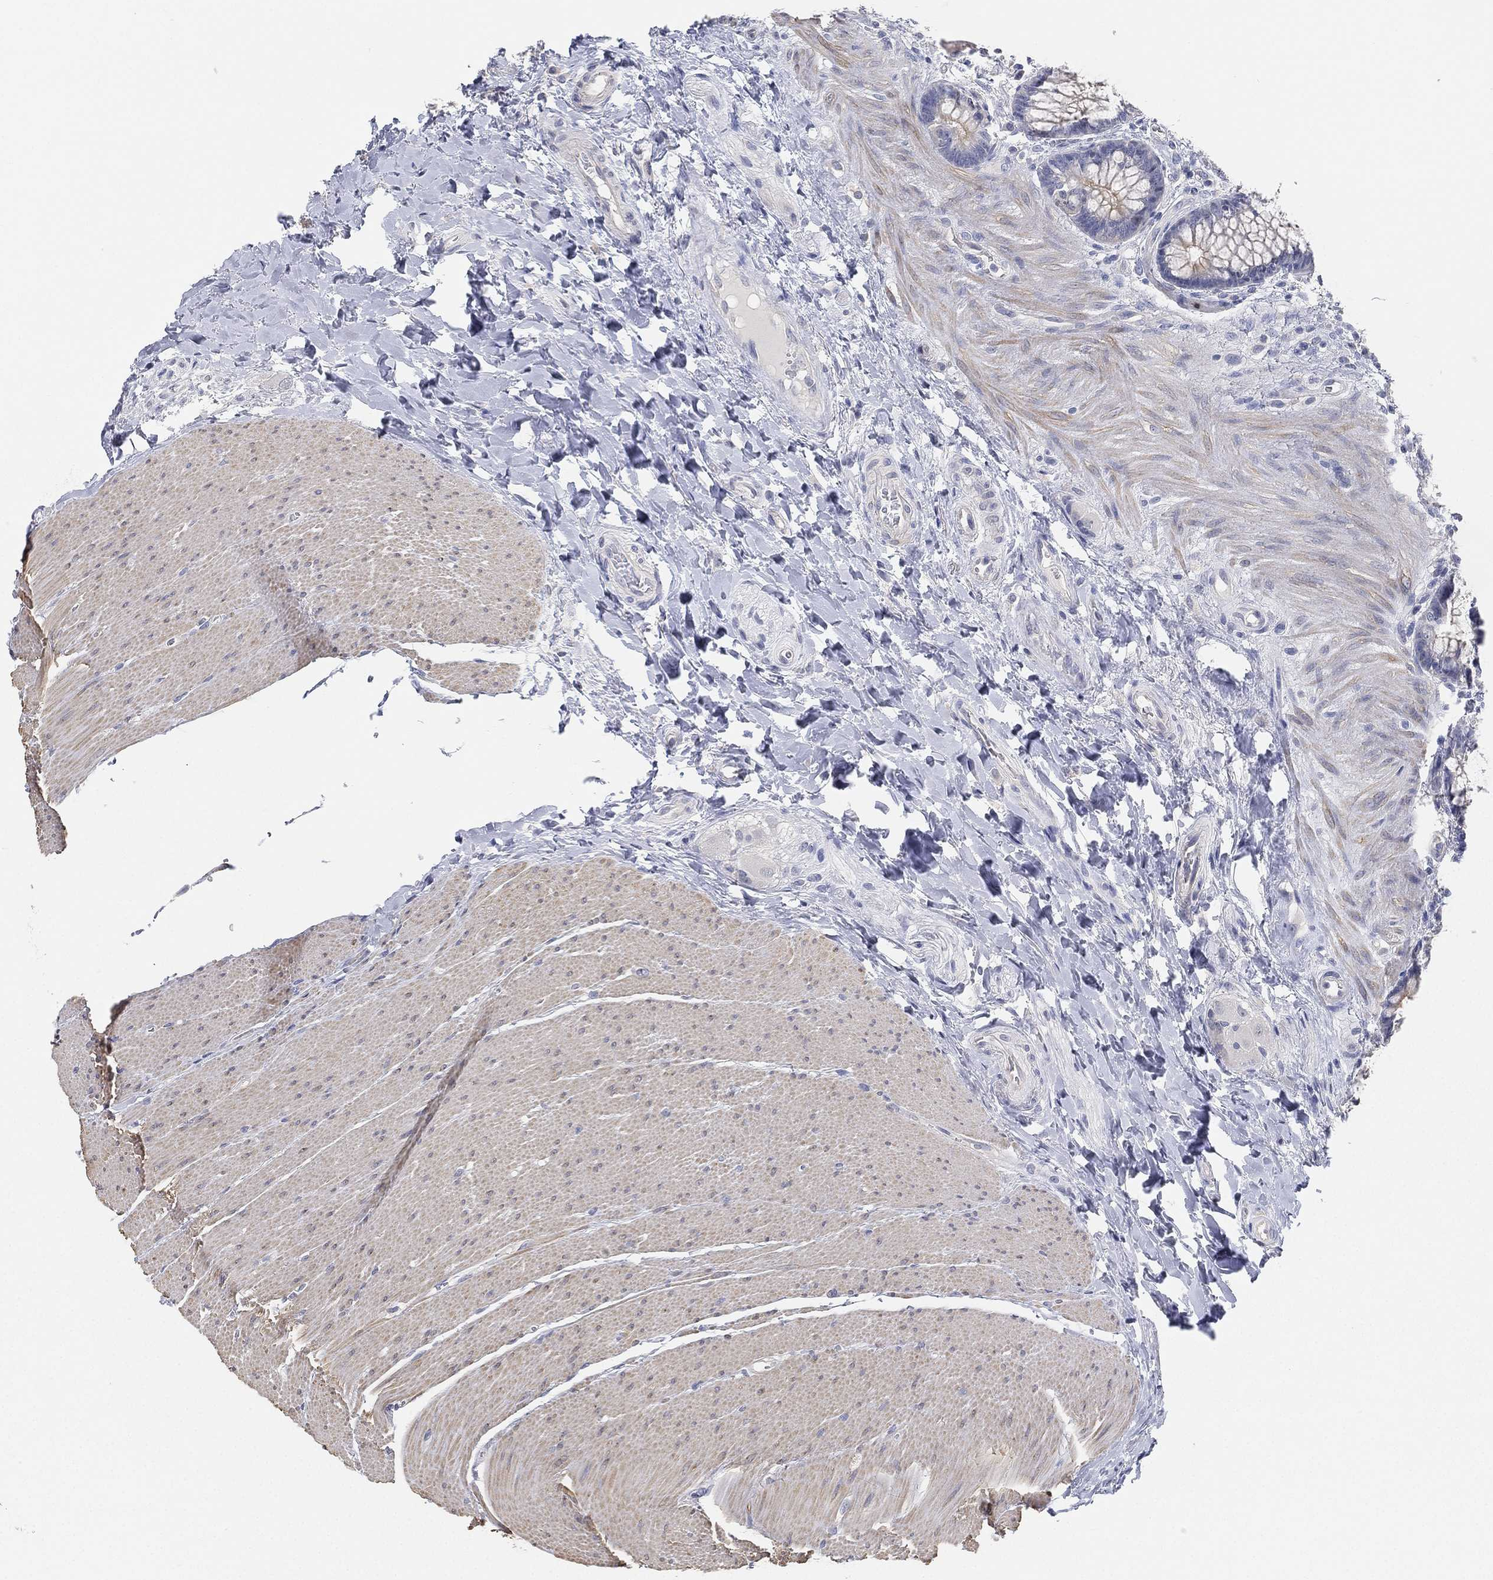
{"staining": {"intensity": "negative", "quantity": "none", "location": "none"}, "tissue": "rectum", "cell_type": "Glandular cells", "image_type": "normal", "snomed": [{"axis": "morphology", "description": "Normal tissue, NOS"}, {"axis": "topography", "description": "Rectum"}], "caption": "This histopathology image is of benign rectum stained with IHC to label a protein in brown with the nuclei are counter-stained blue. There is no positivity in glandular cells.", "gene": "FAM187B", "patient": {"sex": "female", "age": 58}}